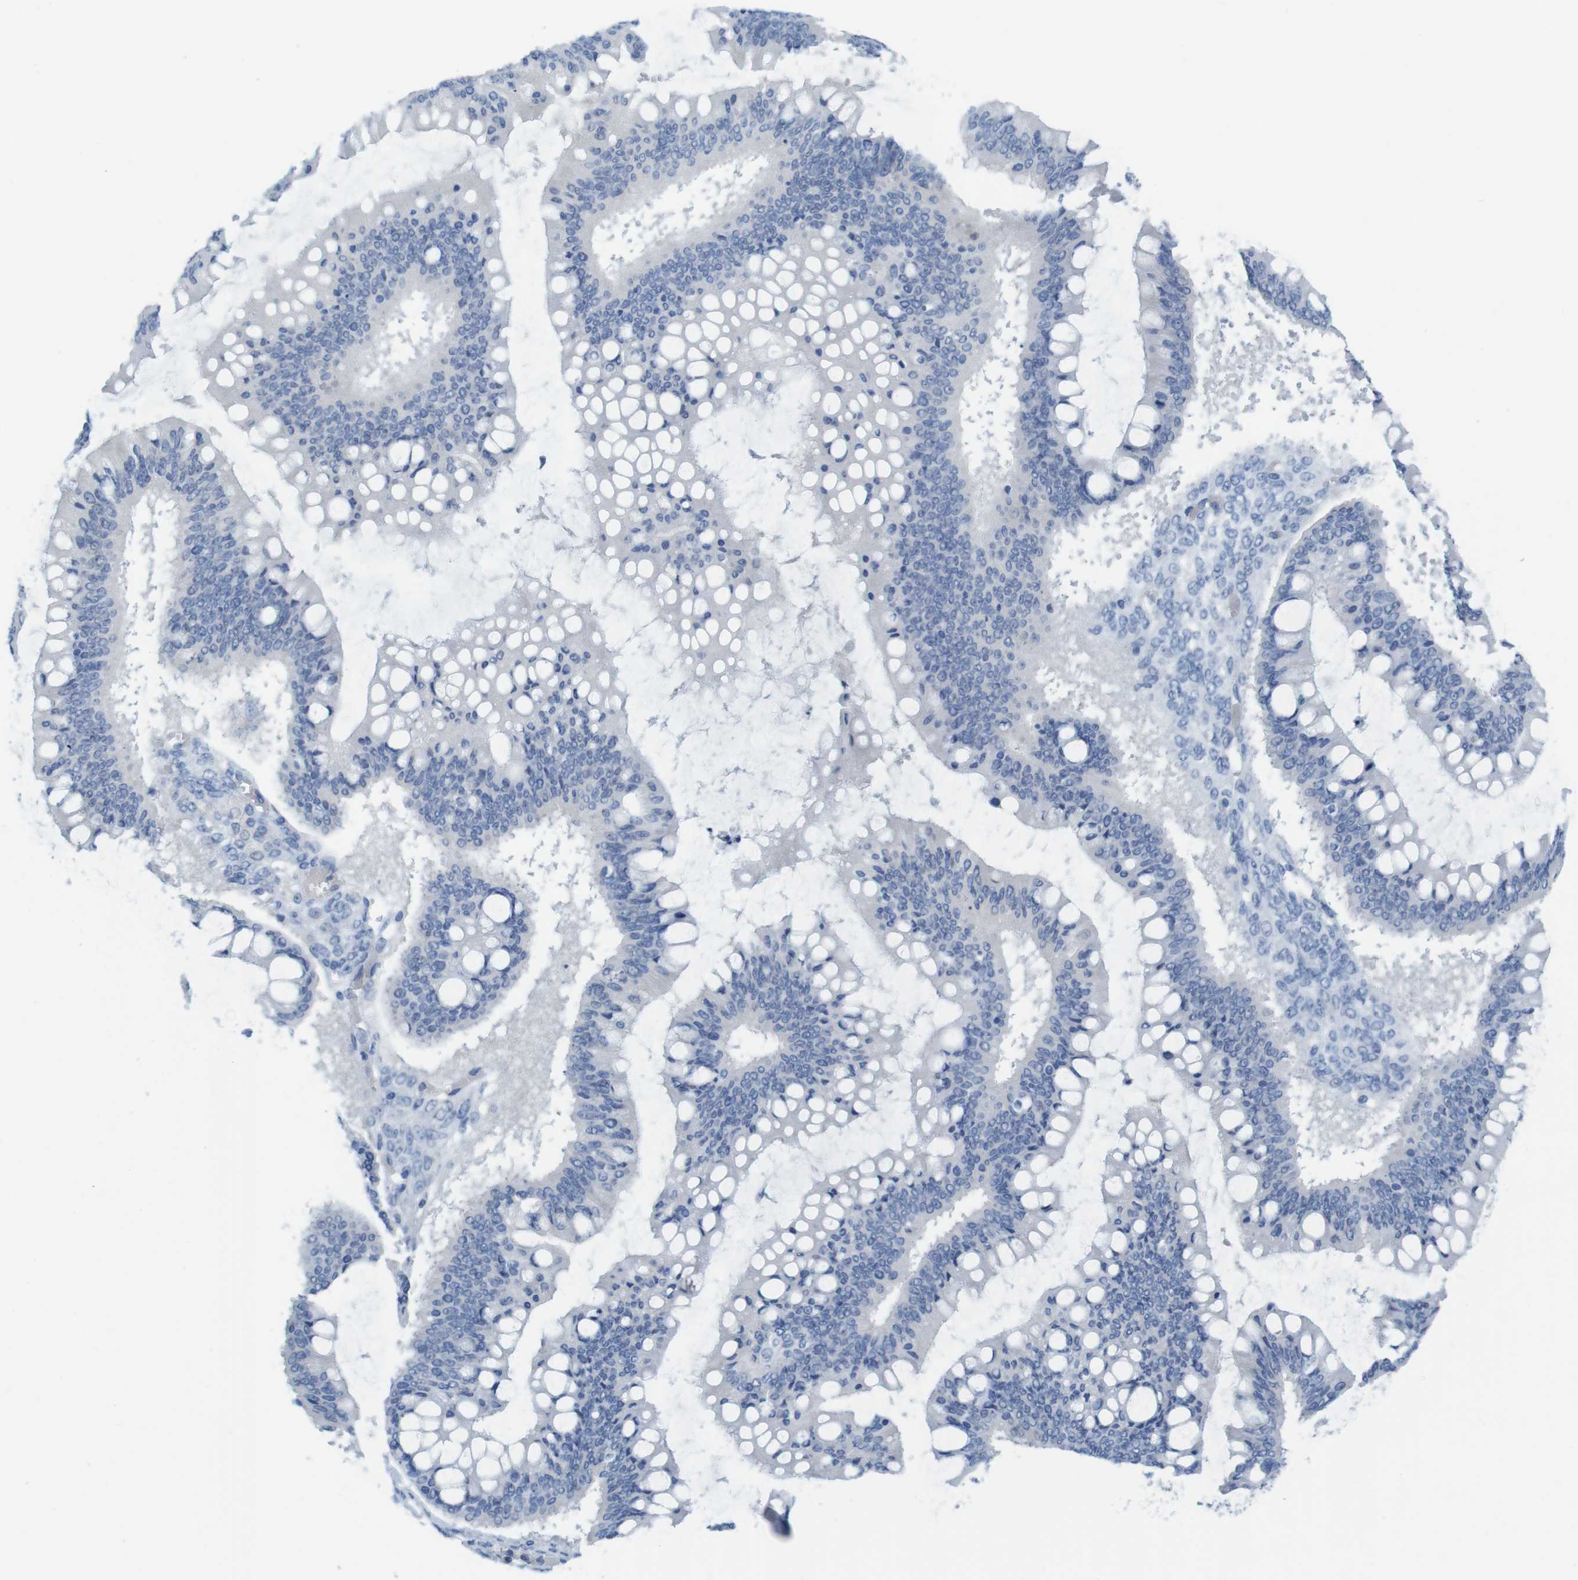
{"staining": {"intensity": "negative", "quantity": "none", "location": "none"}, "tissue": "ovarian cancer", "cell_type": "Tumor cells", "image_type": "cancer", "snomed": [{"axis": "morphology", "description": "Cystadenocarcinoma, mucinous, NOS"}, {"axis": "topography", "description": "Ovary"}], "caption": "Human ovarian cancer stained for a protein using immunohistochemistry demonstrates no staining in tumor cells.", "gene": "CD5", "patient": {"sex": "female", "age": 73}}